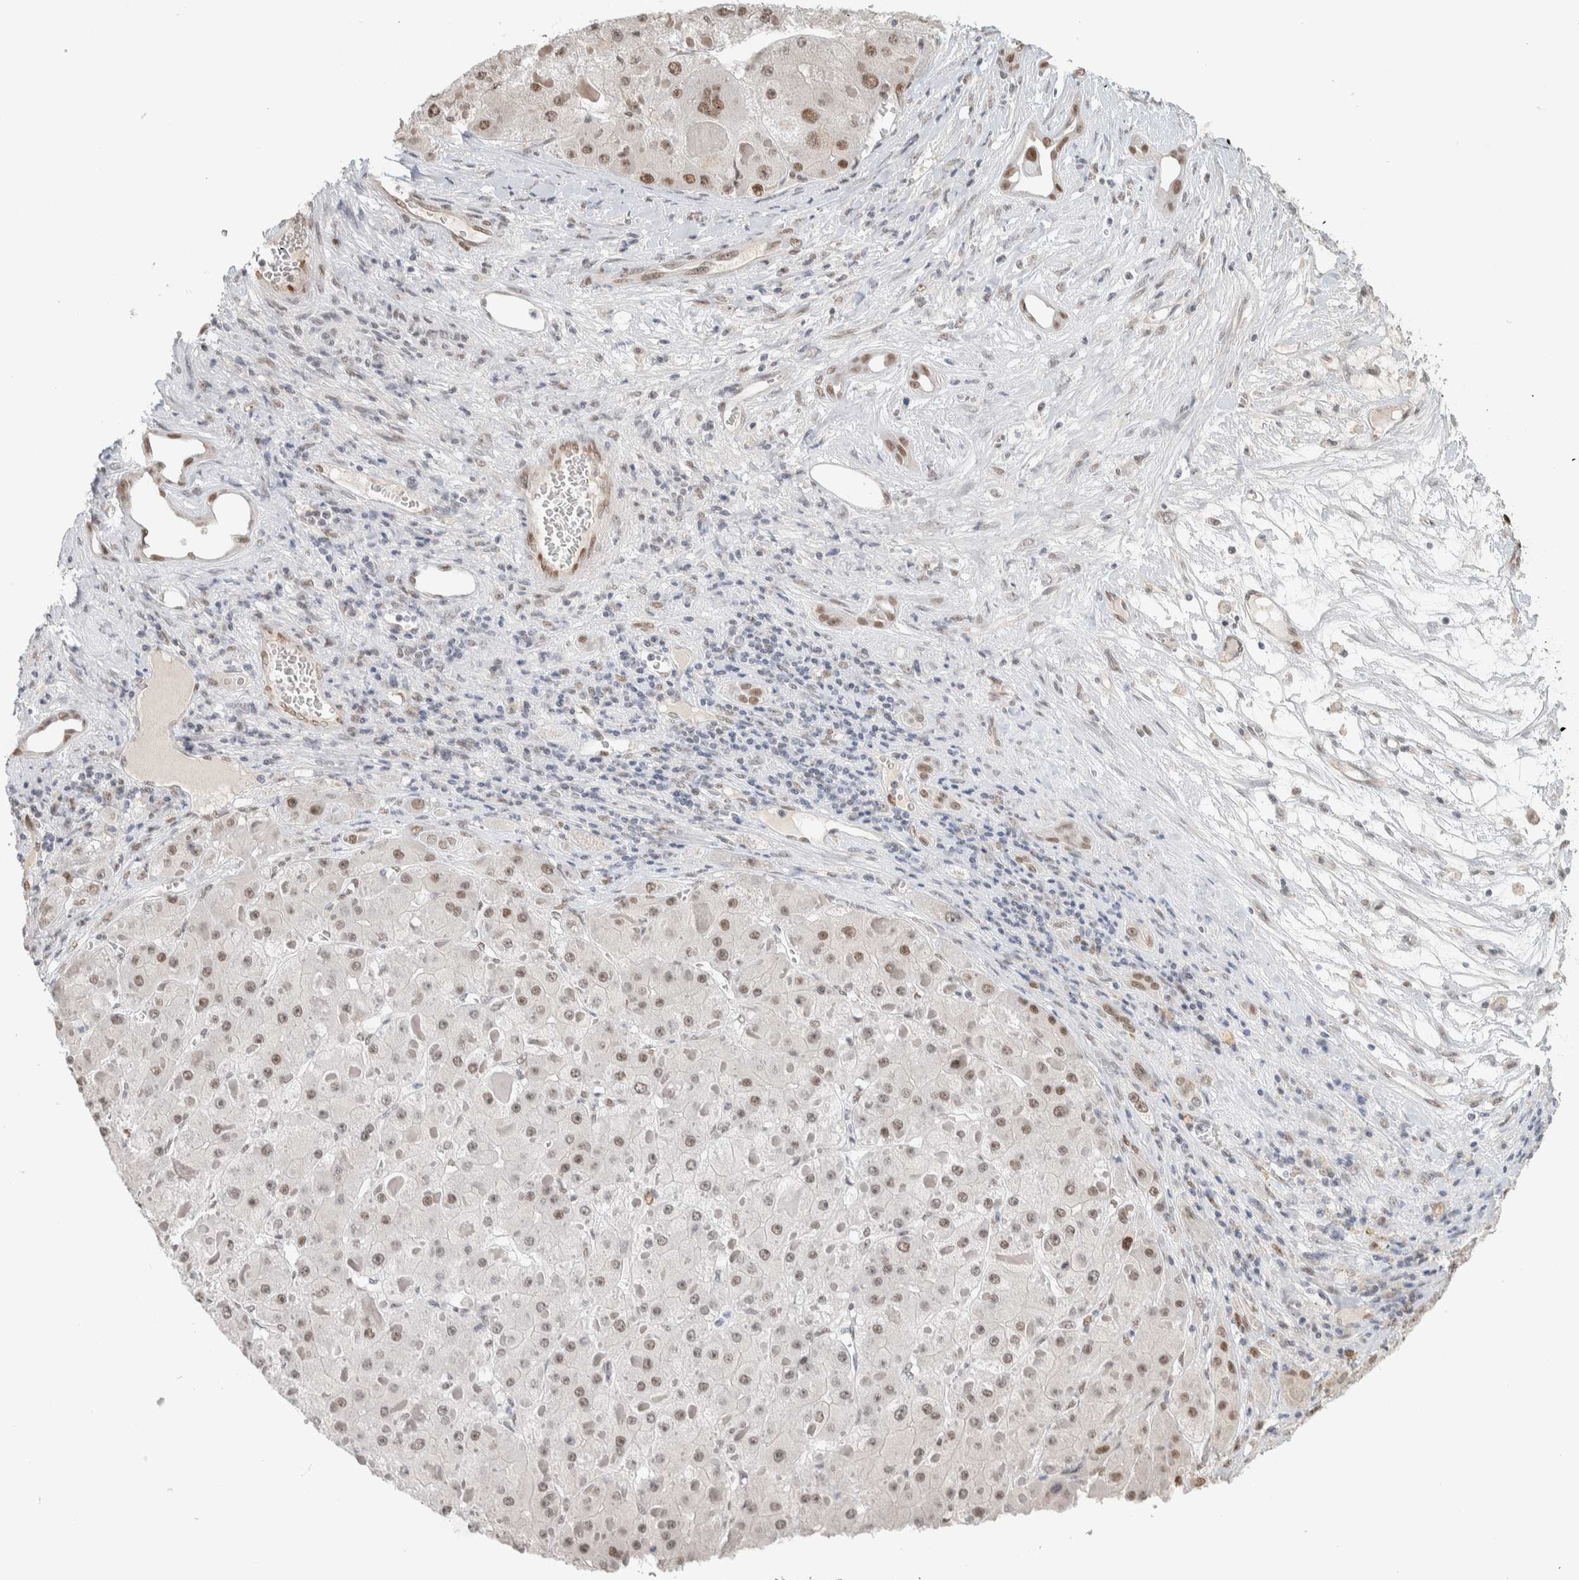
{"staining": {"intensity": "moderate", "quantity": ">75%", "location": "nuclear"}, "tissue": "liver cancer", "cell_type": "Tumor cells", "image_type": "cancer", "snomed": [{"axis": "morphology", "description": "Carcinoma, Hepatocellular, NOS"}, {"axis": "topography", "description": "Liver"}], "caption": "This histopathology image exhibits liver hepatocellular carcinoma stained with immunohistochemistry to label a protein in brown. The nuclear of tumor cells show moderate positivity for the protein. Nuclei are counter-stained blue.", "gene": "PUS7", "patient": {"sex": "female", "age": 73}}